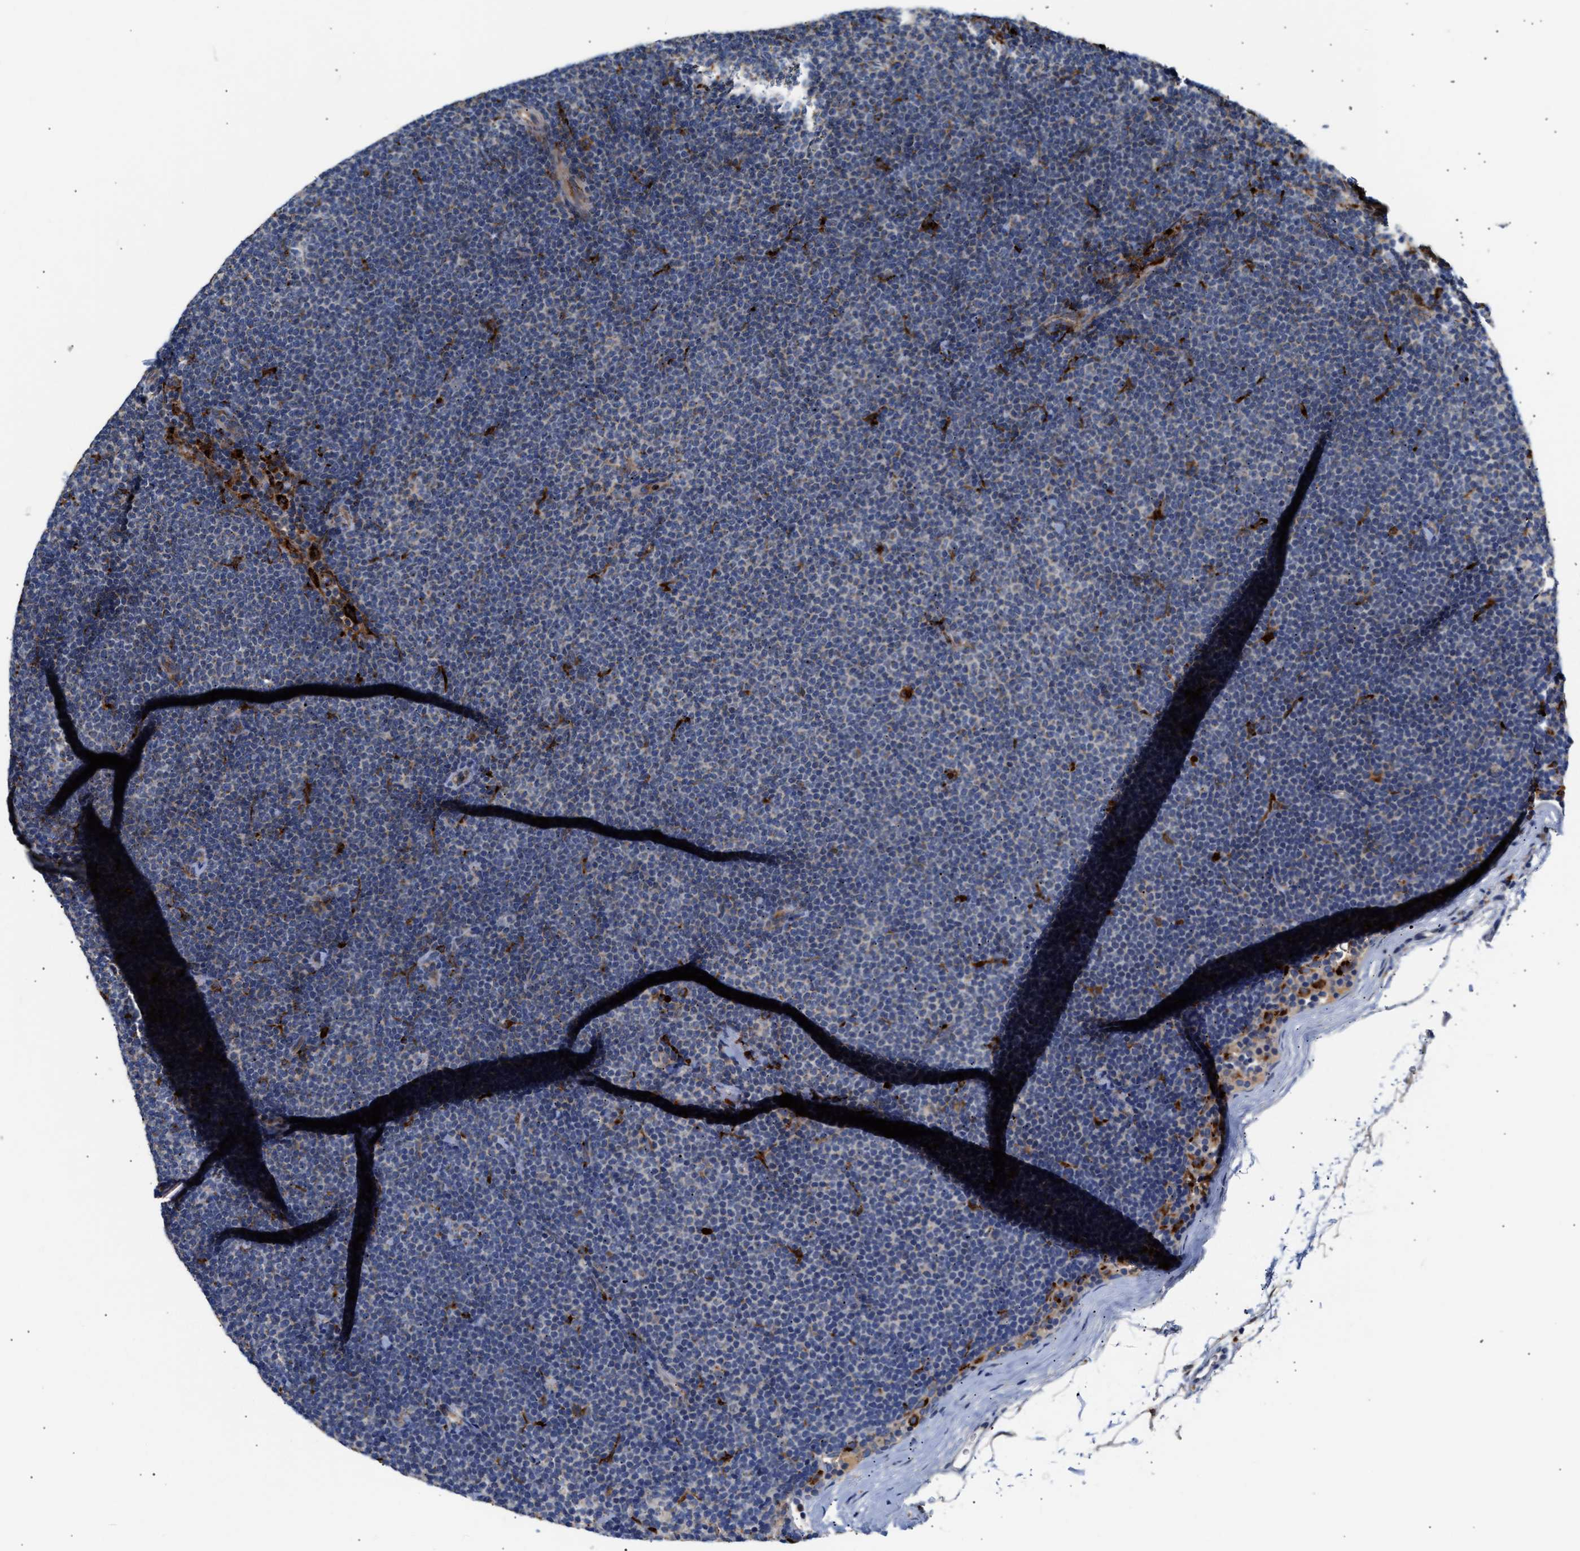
{"staining": {"intensity": "negative", "quantity": "none", "location": "none"}, "tissue": "lymphoma", "cell_type": "Tumor cells", "image_type": "cancer", "snomed": [{"axis": "morphology", "description": "Malignant lymphoma, non-Hodgkin's type, Low grade"}, {"axis": "topography", "description": "Lymph node"}], "caption": "The immunohistochemistry (IHC) micrograph has no significant positivity in tumor cells of lymphoma tissue. The staining was performed using DAB to visualize the protein expression in brown, while the nuclei were stained in blue with hematoxylin (Magnification: 20x).", "gene": "CCDC146", "patient": {"sex": "female", "age": 53}}